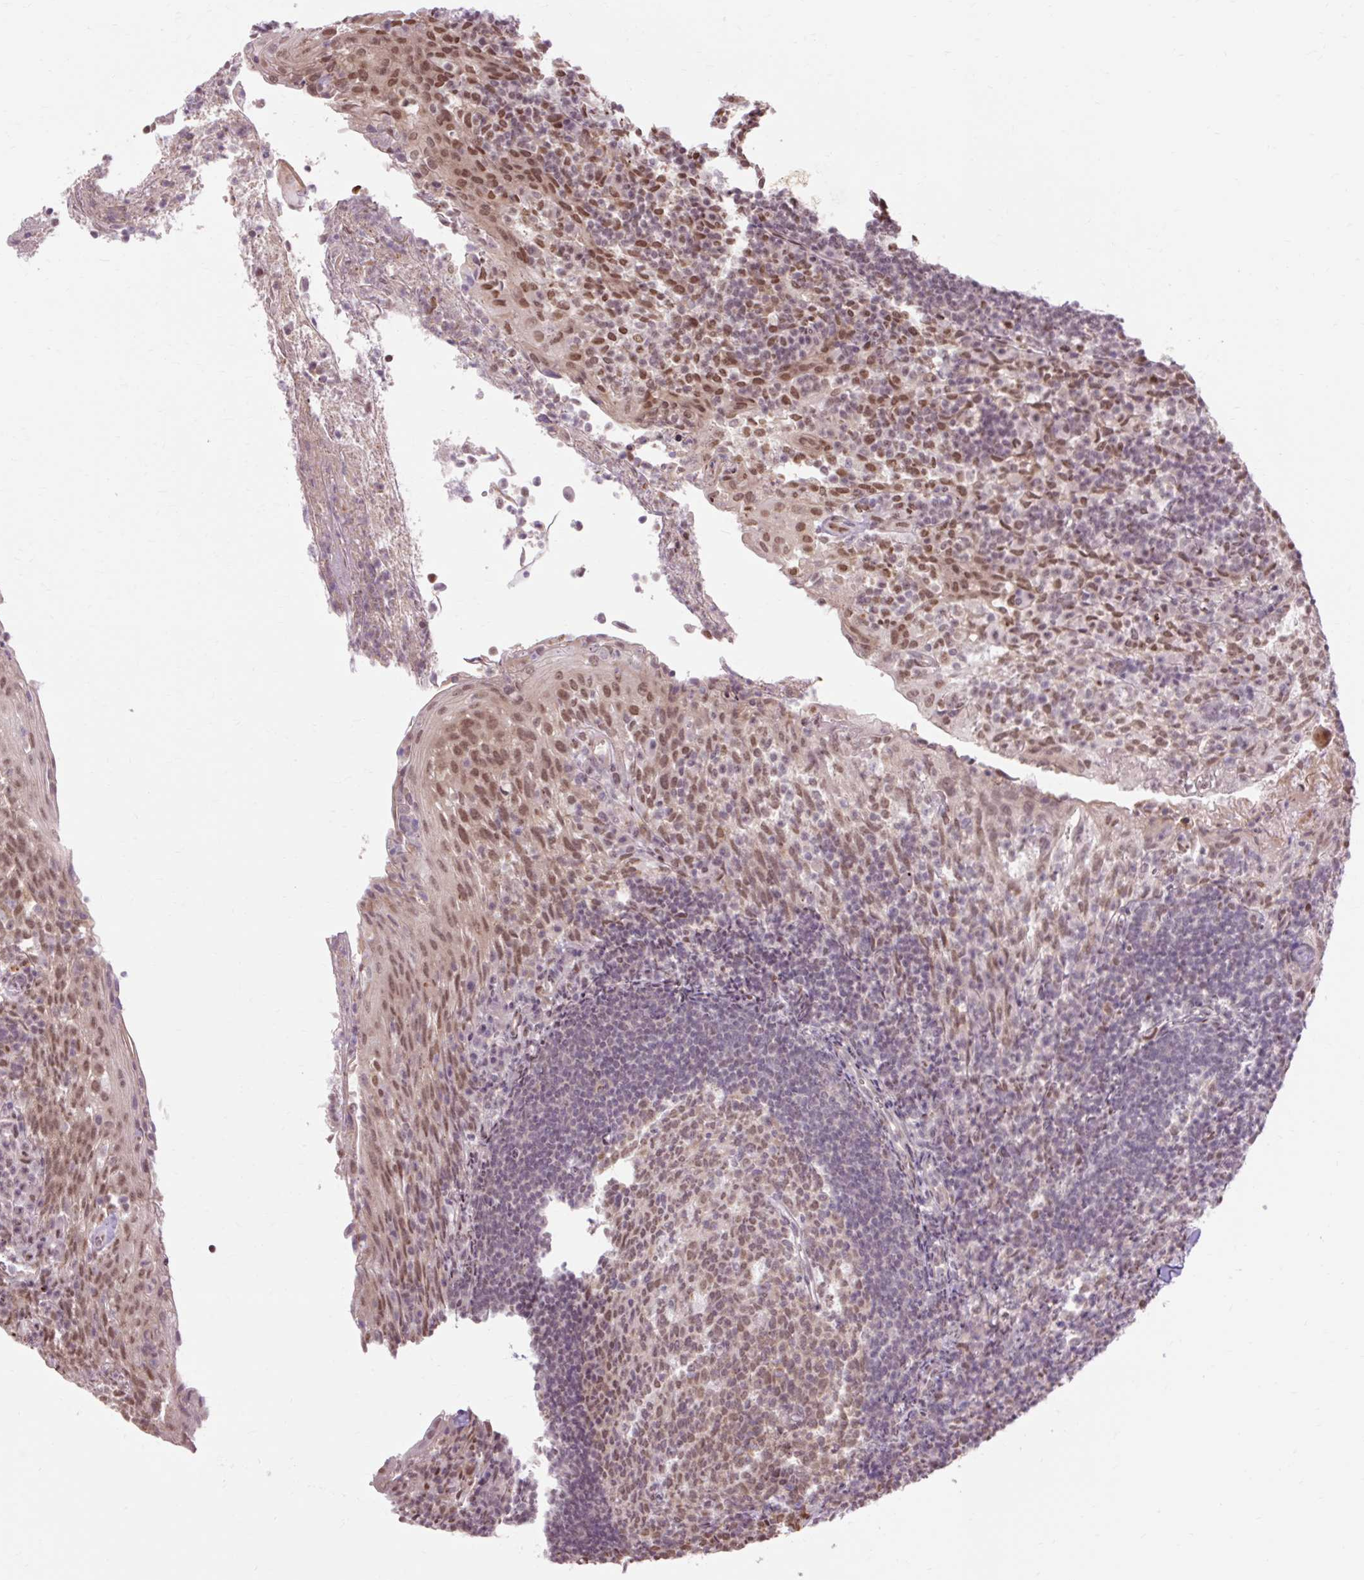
{"staining": {"intensity": "moderate", "quantity": ">75%", "location": "nuclear"}, "tissue": "tonsil", "cell_type": "Germinal center cells", "image_type": "normal", "snomed": [{"axis": "morphology", "description": "Normal tissue, NOS"}, {"axis": "topography", "description": "Tonsil"}], "caption": "Benign tonsil exhibits moderate nuclear expression in approximately >75% of germinal center cells.", "gene": "ENSG00000261832", "patient": {"sex": "female", "age": 10}}